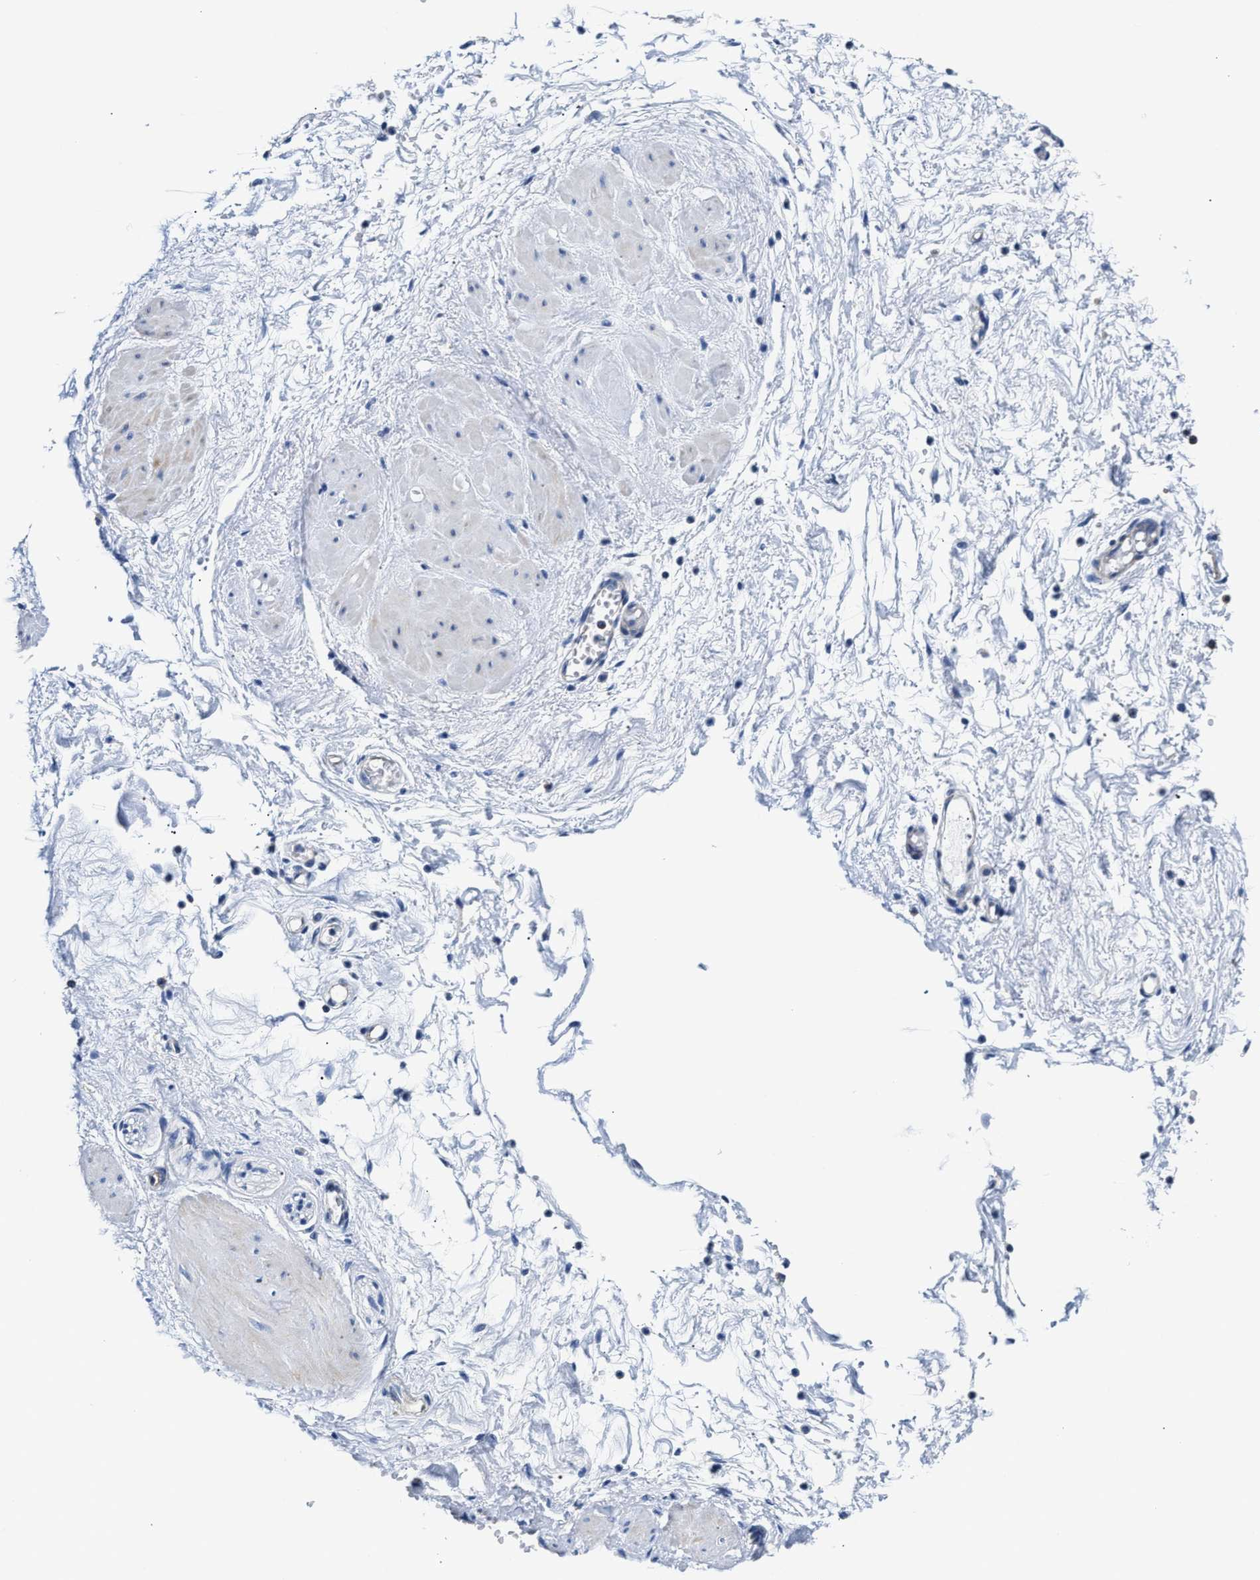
{"staining": {"intensity": "negative", "quantity": "none", "location": "none"}, "tissue": "adipose tissue", "cell_type": "Adipocytes", "image_type": "normal", "snomed": [{"axis": "morphology", "description": "Normal tissue, NOS"}, {"axis": "topography", "description": "Soft tissue"}, {"axis": "topography", "description": "Vascular tissue"}], "caption": "Immunohistochemistry photomicrograph of benign human adipose tissue stained for a protein (brown), which exhibits no positivity in adipocytes.", "gene": "ACADVL", "patient": {"sex": "female", "age": 35}}